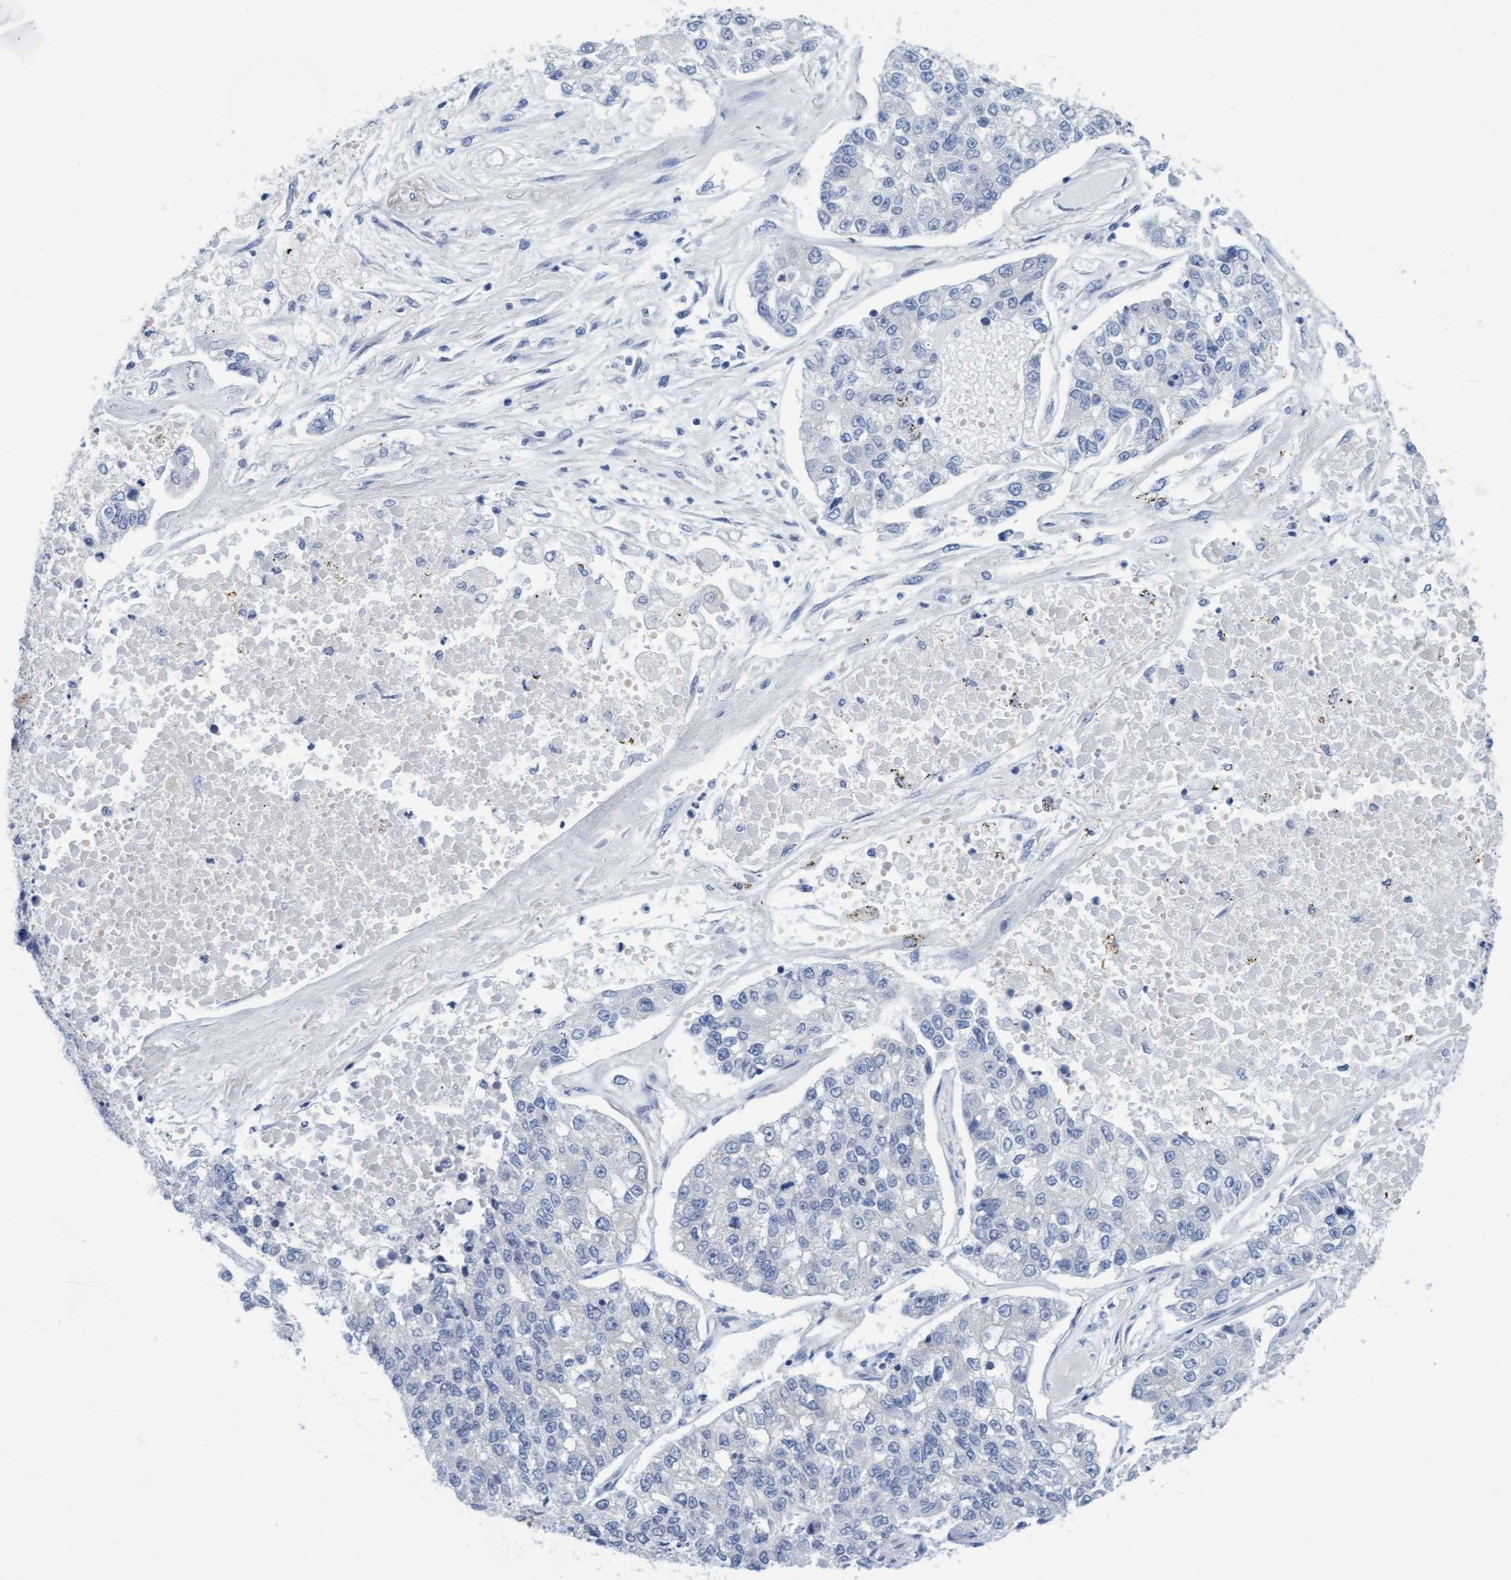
{"staining": {"intensity": "negative", "quantity": "none", "location": "none"}, "tissue": "lung cancer", "cell_type": "Tumor cells", "image_type": "cancer", "snomed": [{"axis": "morphology", "description": "Adenocarcinoma, NOS"}, {"axis": "topography", "description": "Lung"}], "caption": "Tumor cells show no significant protein staining in lung adenocarcinoma.", "gene": "SSTR3", "patient": {"sex": "male", "age": 49}}